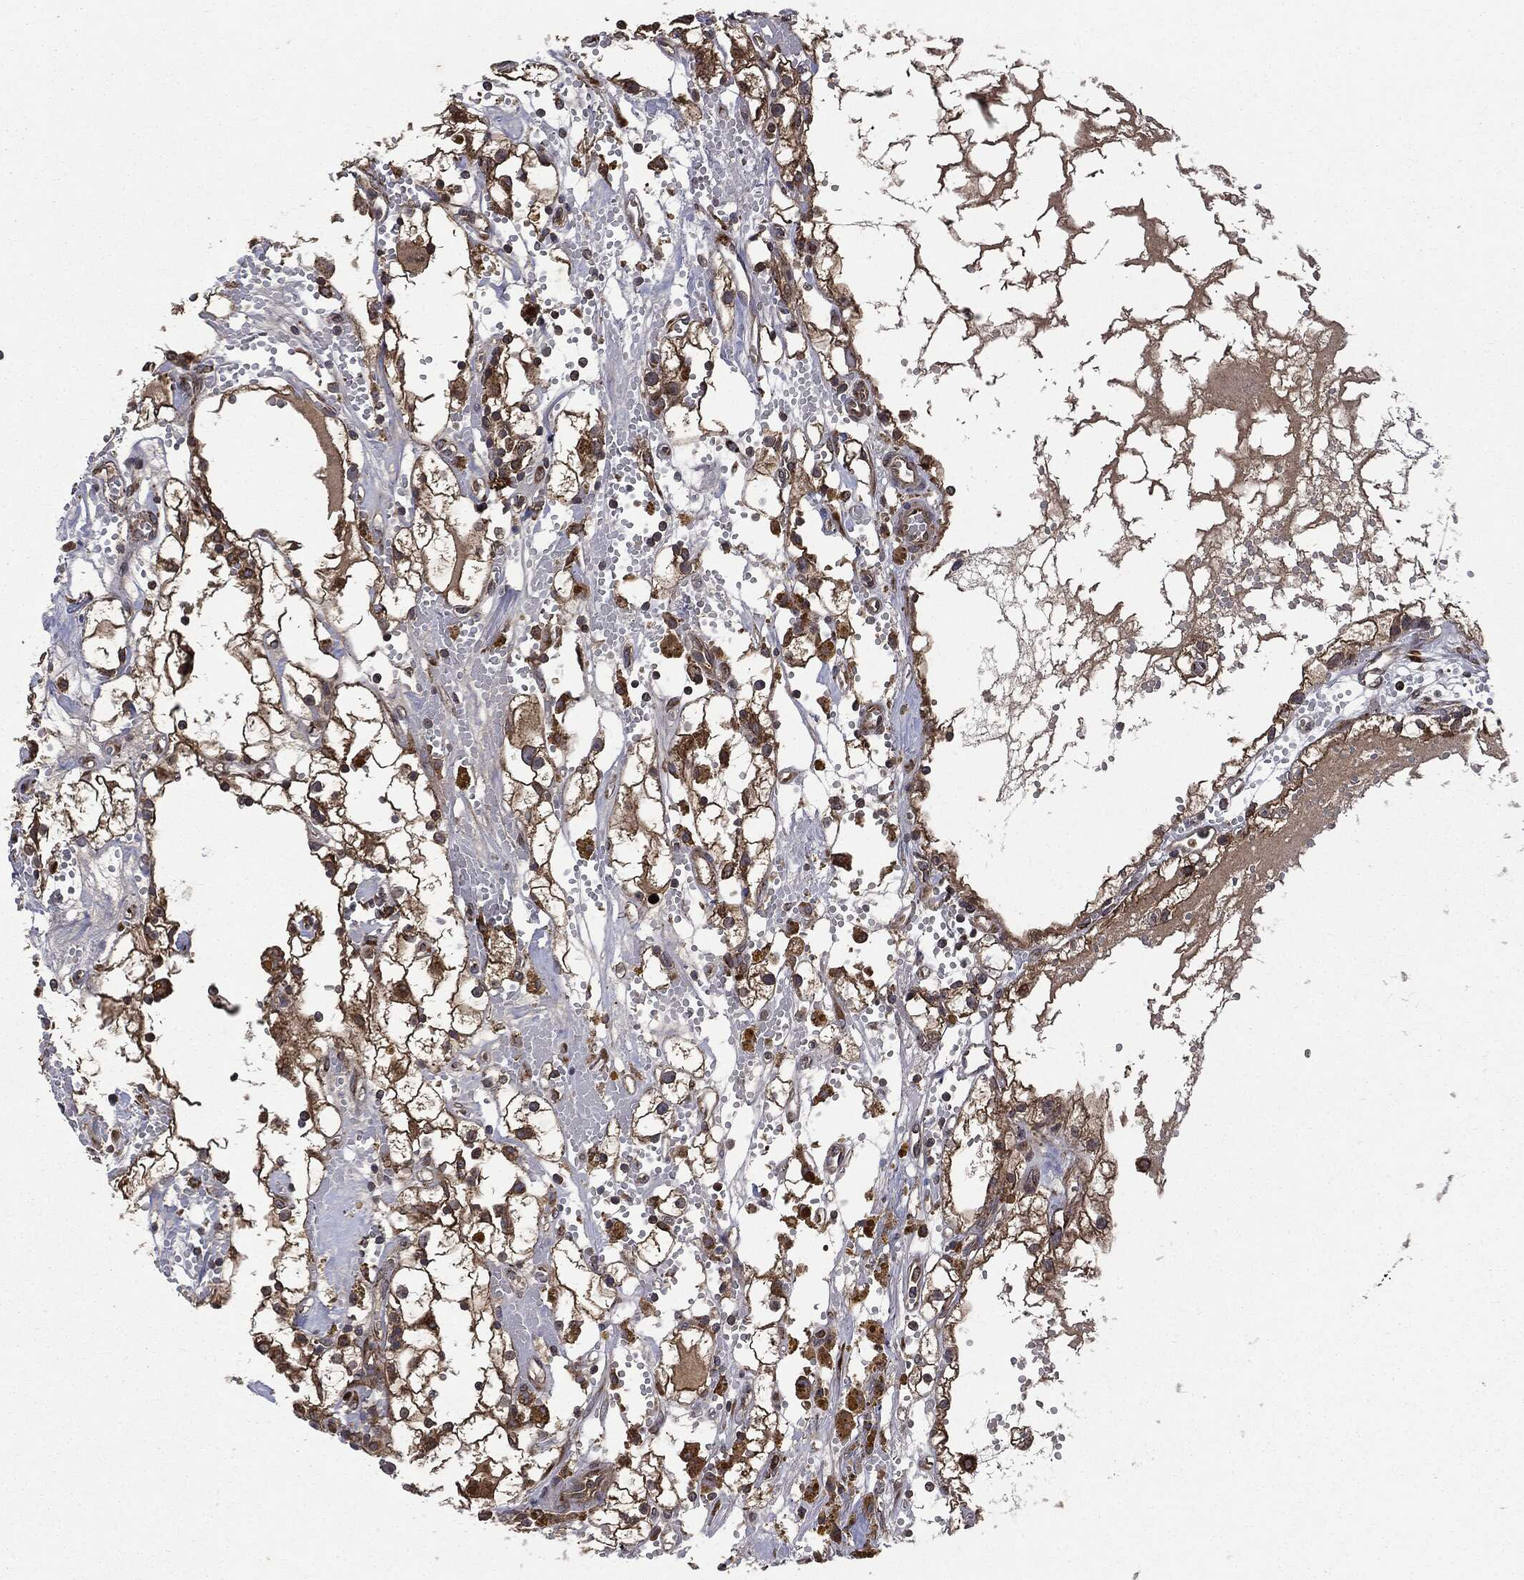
{"staining": {"intensity": "strong", "quantity": ">75%", "location": "cytoplasmic/membranous"}, "tissue": "renal cancer", "cell_type": "Tumor cells", "image_type": "cancer", "snomed": [{"axis": "morphology", "description": "Adenocarcinoma, NOS"}, {"axis": "topography", "description": "Kidney"}], "caption": "Strong cytoplasmic/membranous staining for a protein is identified in approximately >75% of tumor cells of renal cancer using immunohistochemistry (IHC).", "gene": "PLOD3", "patient": {"sex": "male", "age": 56}}